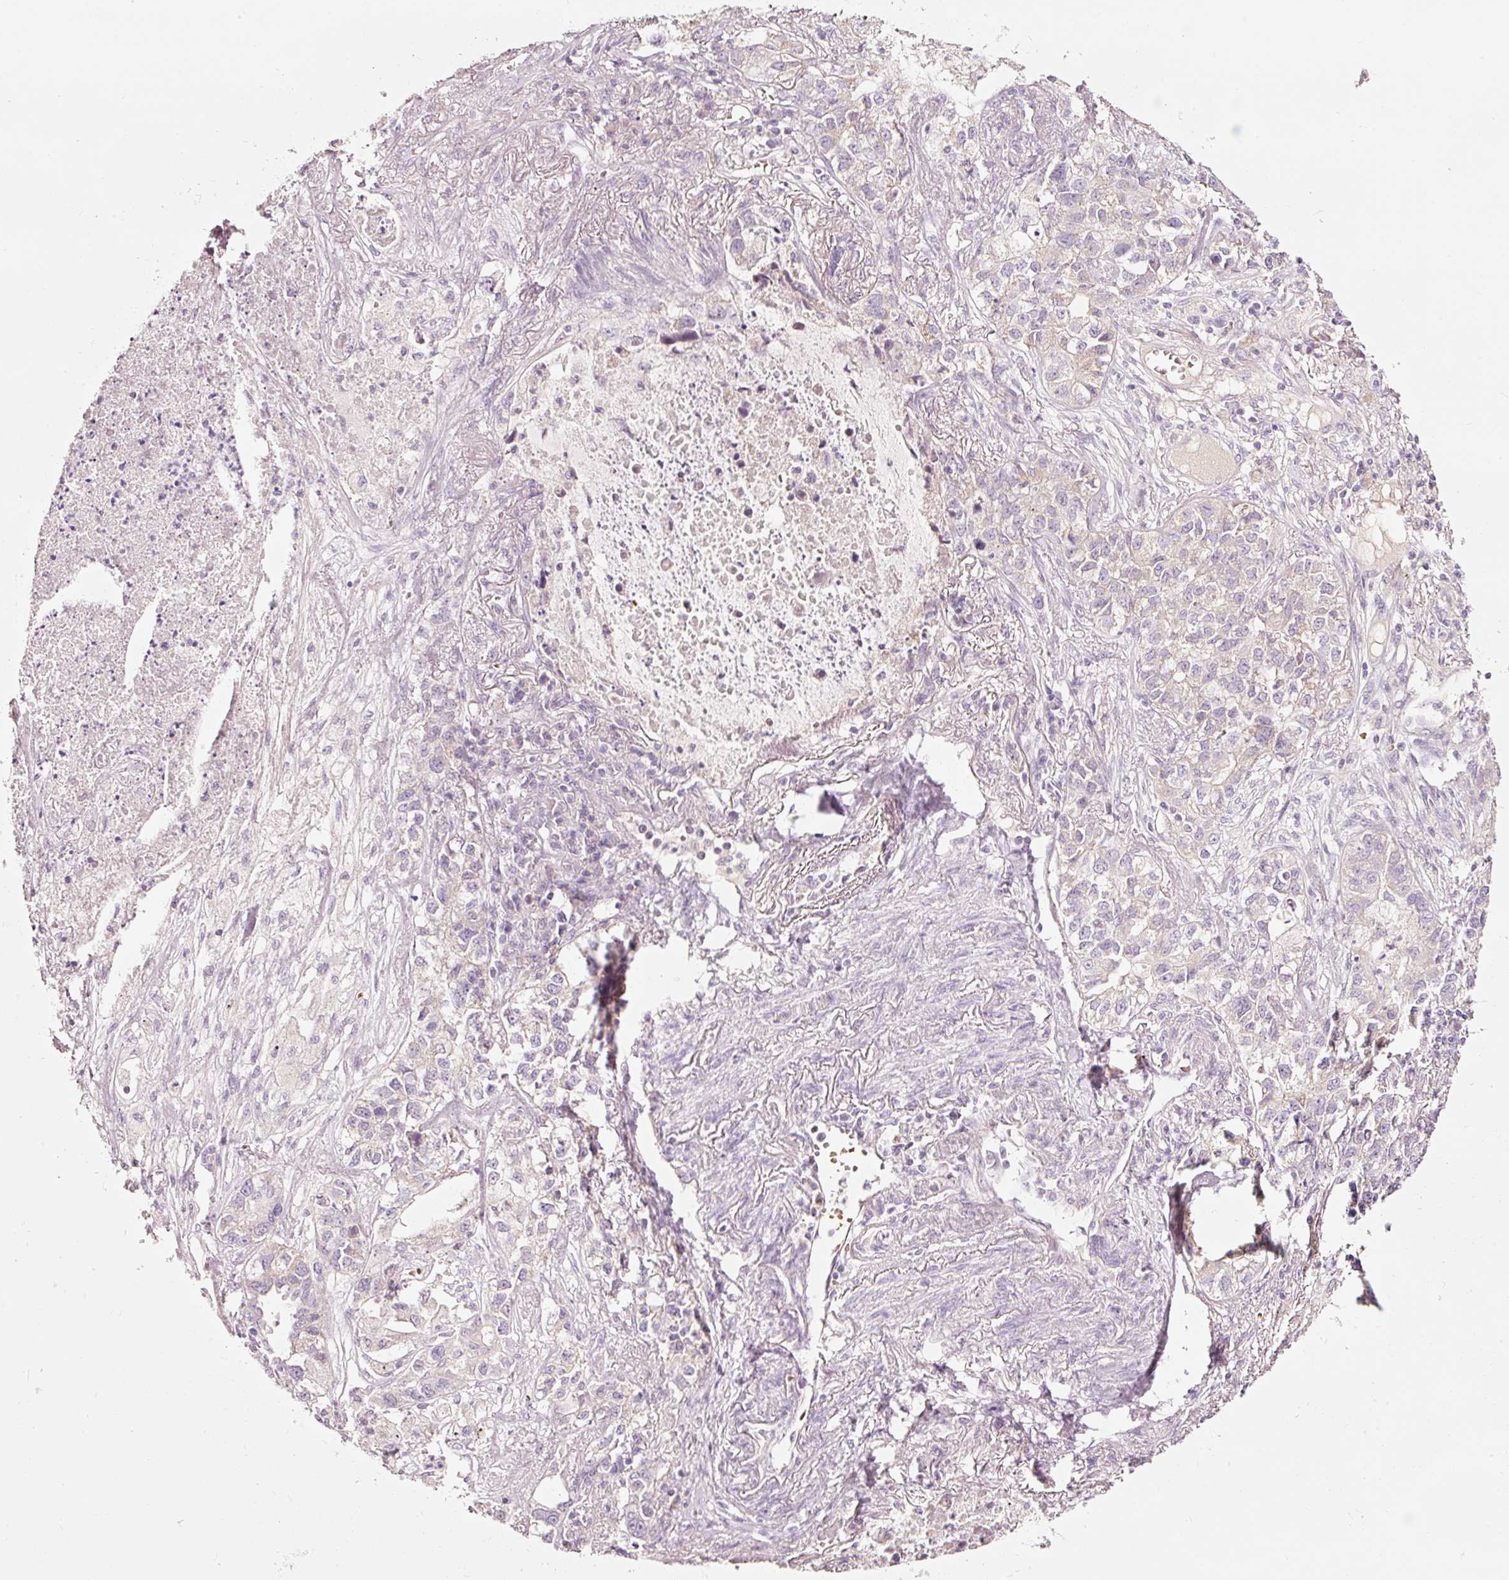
{"staining": {"intensity": "negative", "quantity": "none", "location": "none"}, "tissue": "lung cancer", "cell_type": "Tumor cells", "image_type": "cancer", "snomed": [{"axis": "morphology", "description": "Adenocarcinoma, NOS"}, {"axis": "topography", "description": "Lung"}], "caption": "Immunohistochemistry (IHC) histopathology image of human adenocarcinoma (lung) stained for a protein (brown), which displays no expression in tumor cells.", "gene": "LDHAL6B", "patient": {"sex": "male", "age": 49}}